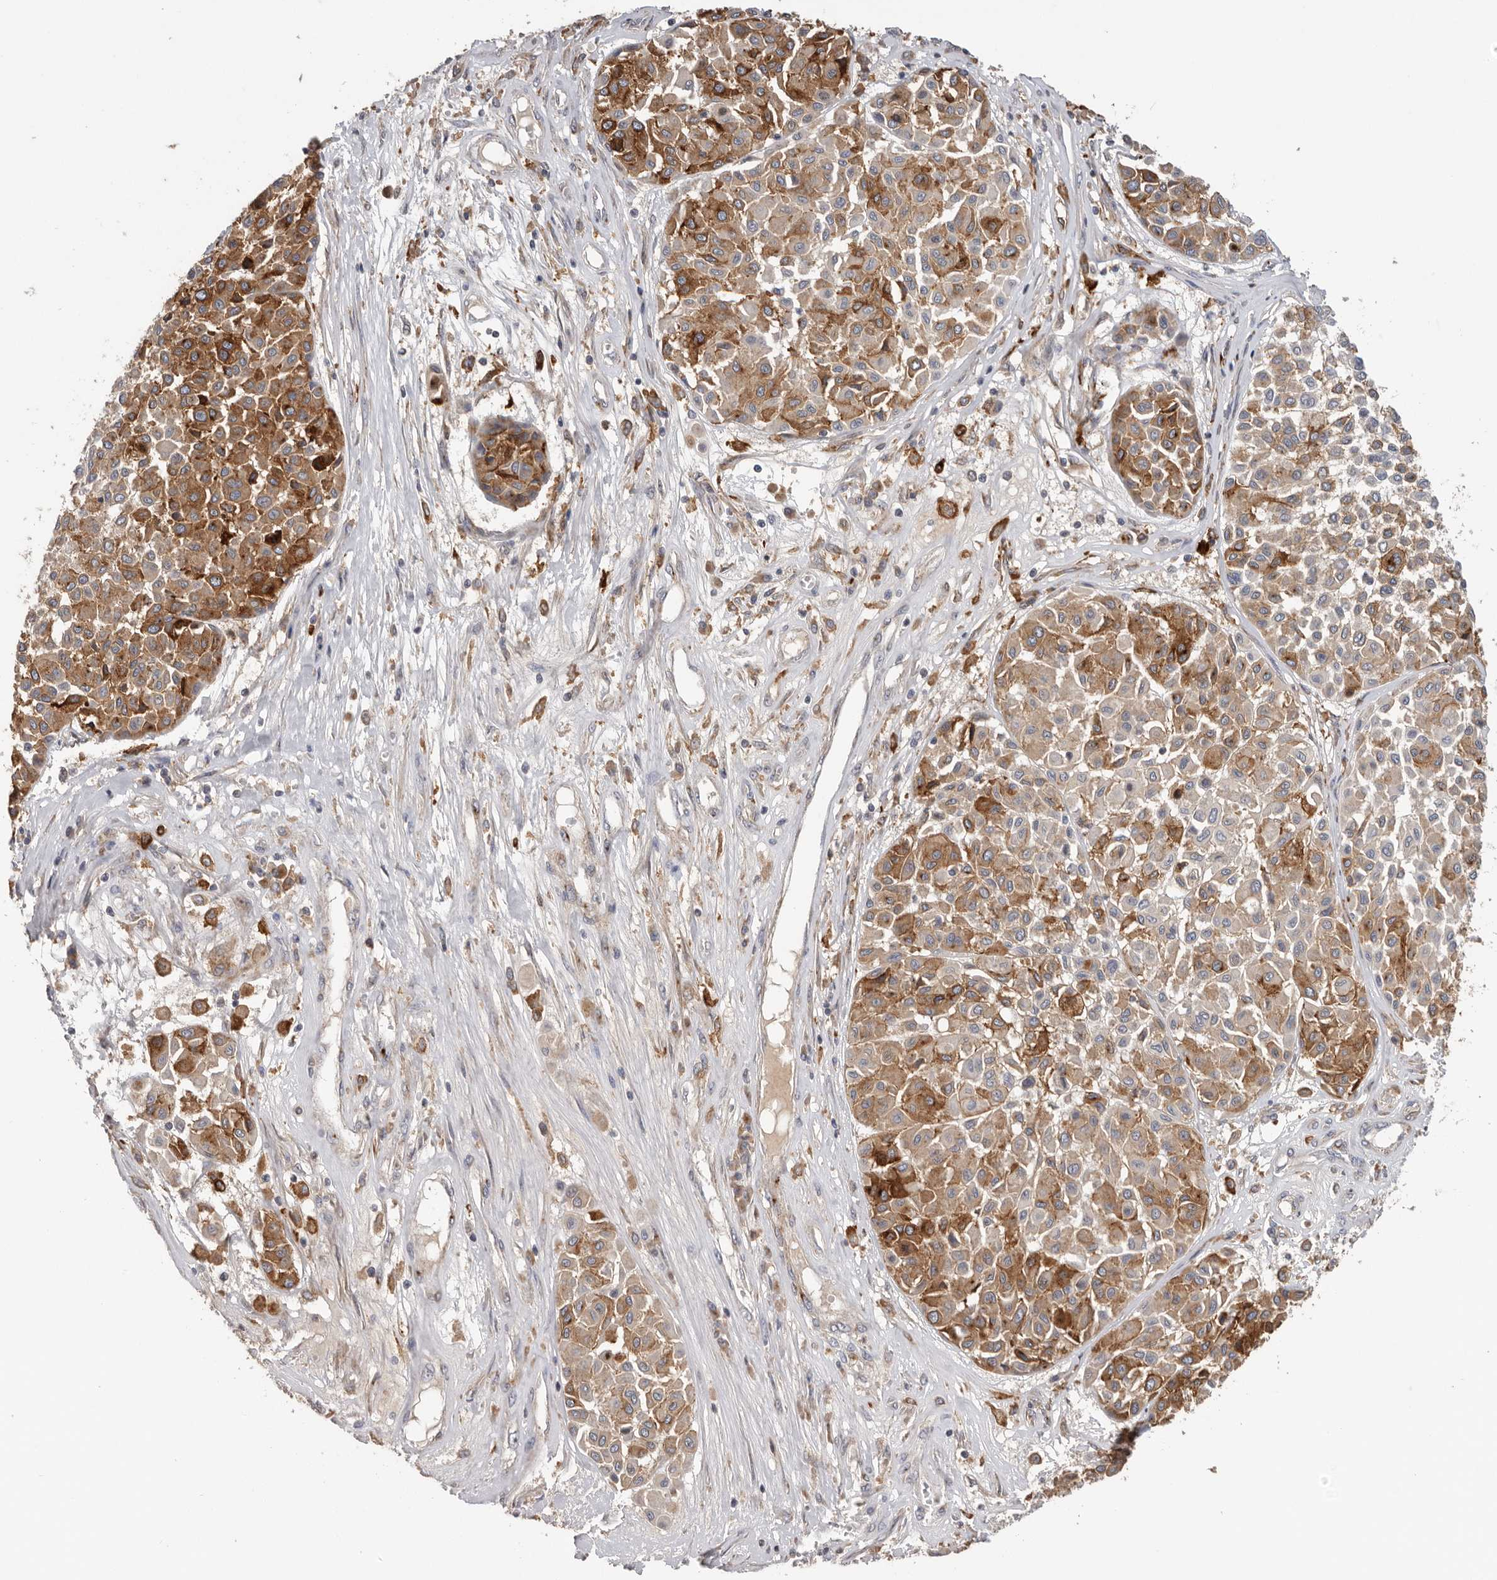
{"staining": {"intensity": "moderate", "quantity": ">75%", "location": "cytoplasmic/membranous"}, "tissue": "melanoma", "cell_type": "Tumor cells", "image_type": "cancer", "snomed": [{"axis": "morphology", "description": "Malignant melanoma, Metastatic site"}, {"axis": "topography", "description": "Soft tissue"}], "caption": "About >75% of tumor cells in human malignant melanoma (metastatic site) demonstrate moderate cytoplasmic/membranous protein staining as visualized by brown immunohistochemical staining.", "gene": "TFRC", "patient": {"sex": "male", "age": 41}}